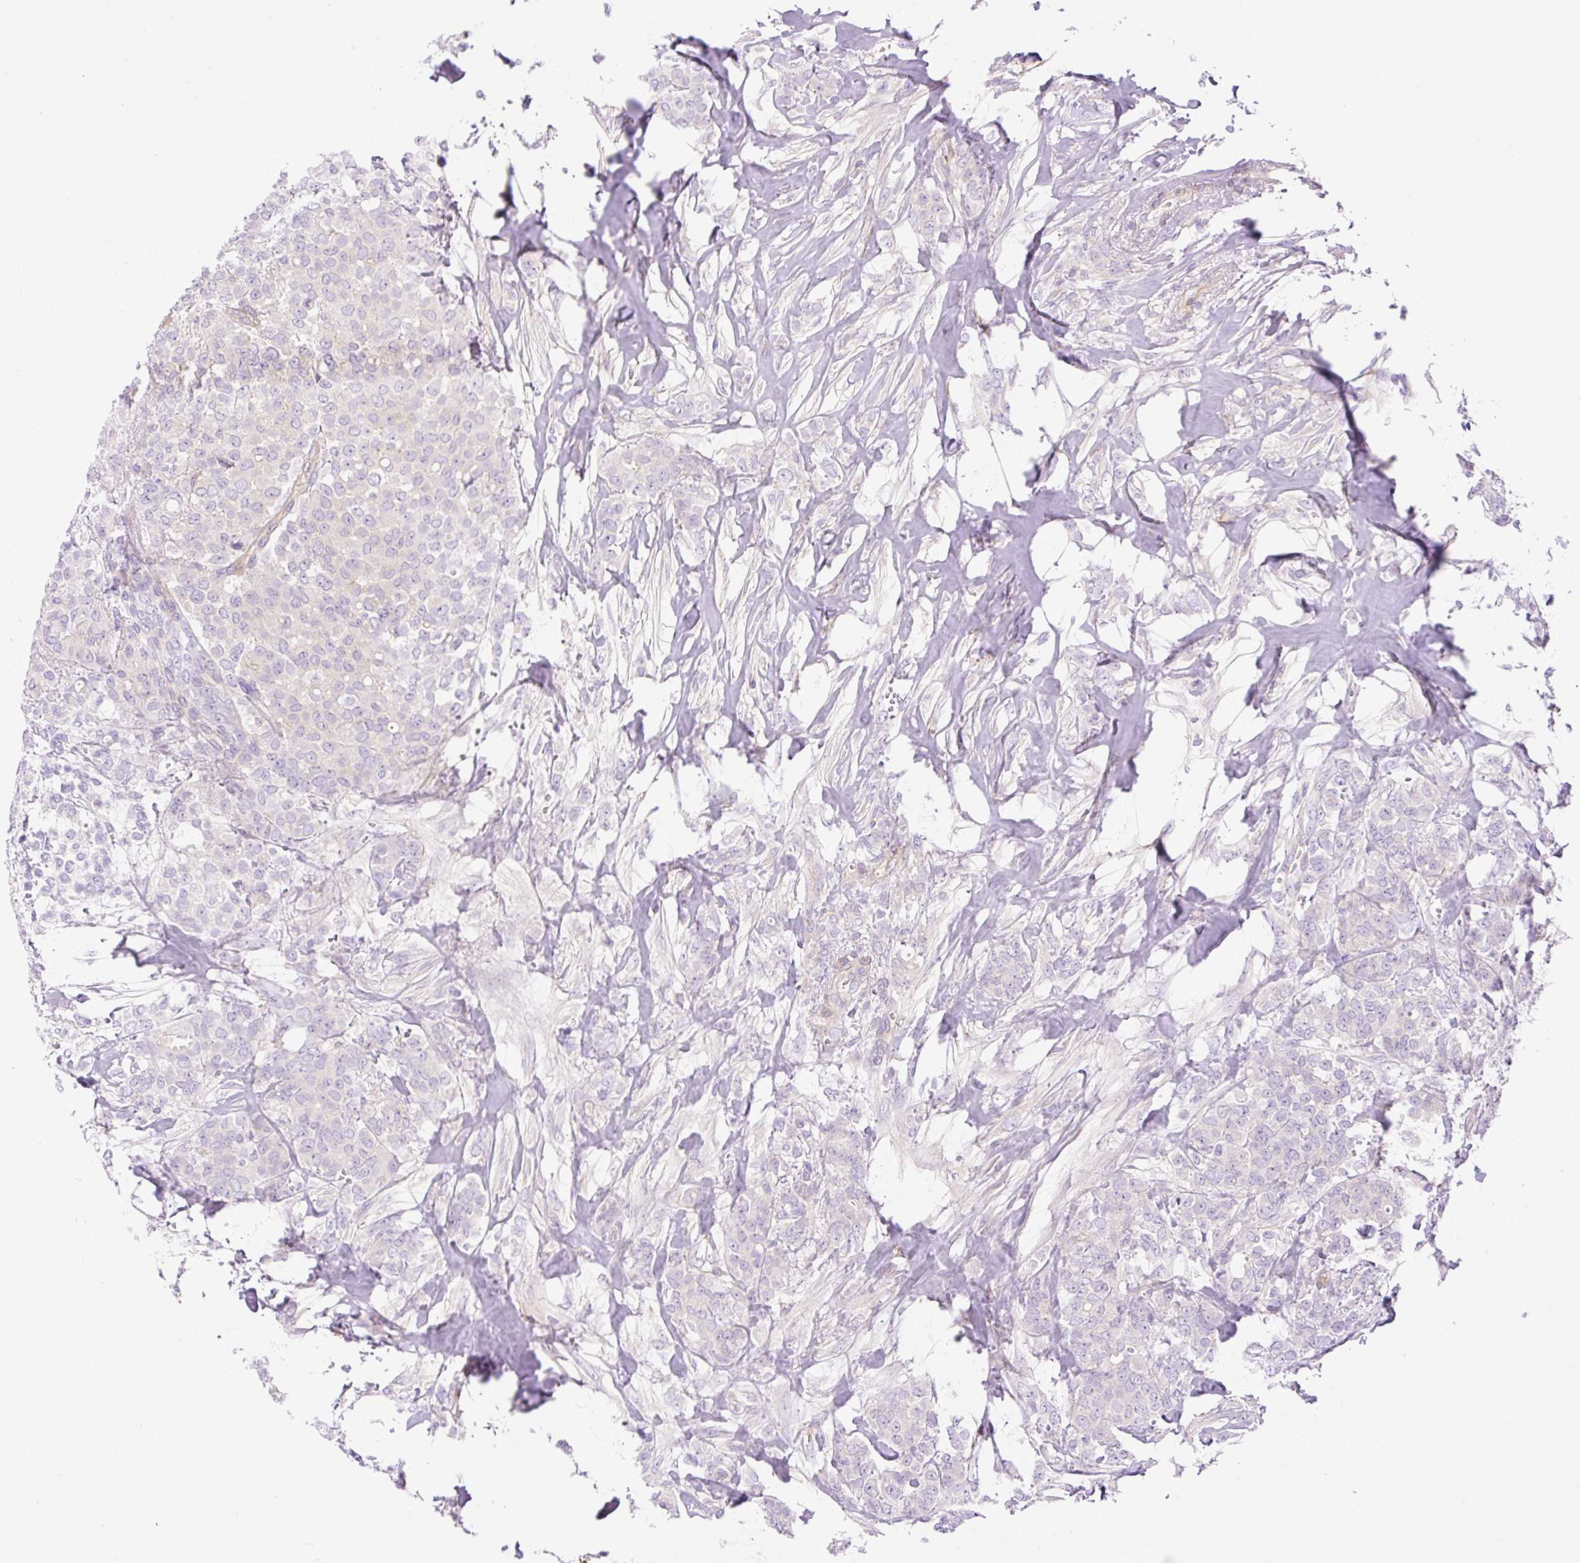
{"staining": {"intensity": "negative", "quantity": "none", "location": "none"}, "tissue": "breast cancer", "cell_type": "Tumor cells", "image_type": "cancer", "snomed": [{"axis": "morphology", "description": "Lobular carcinoma"}, {"axis": "topography", "description": "Breast"}], "caption": "This is an immunohistochemistry image of human breast cancer. There is no expression in tumor cells.", "gene": "EHD3", "patient": {"sex": "female", "age": 91}}